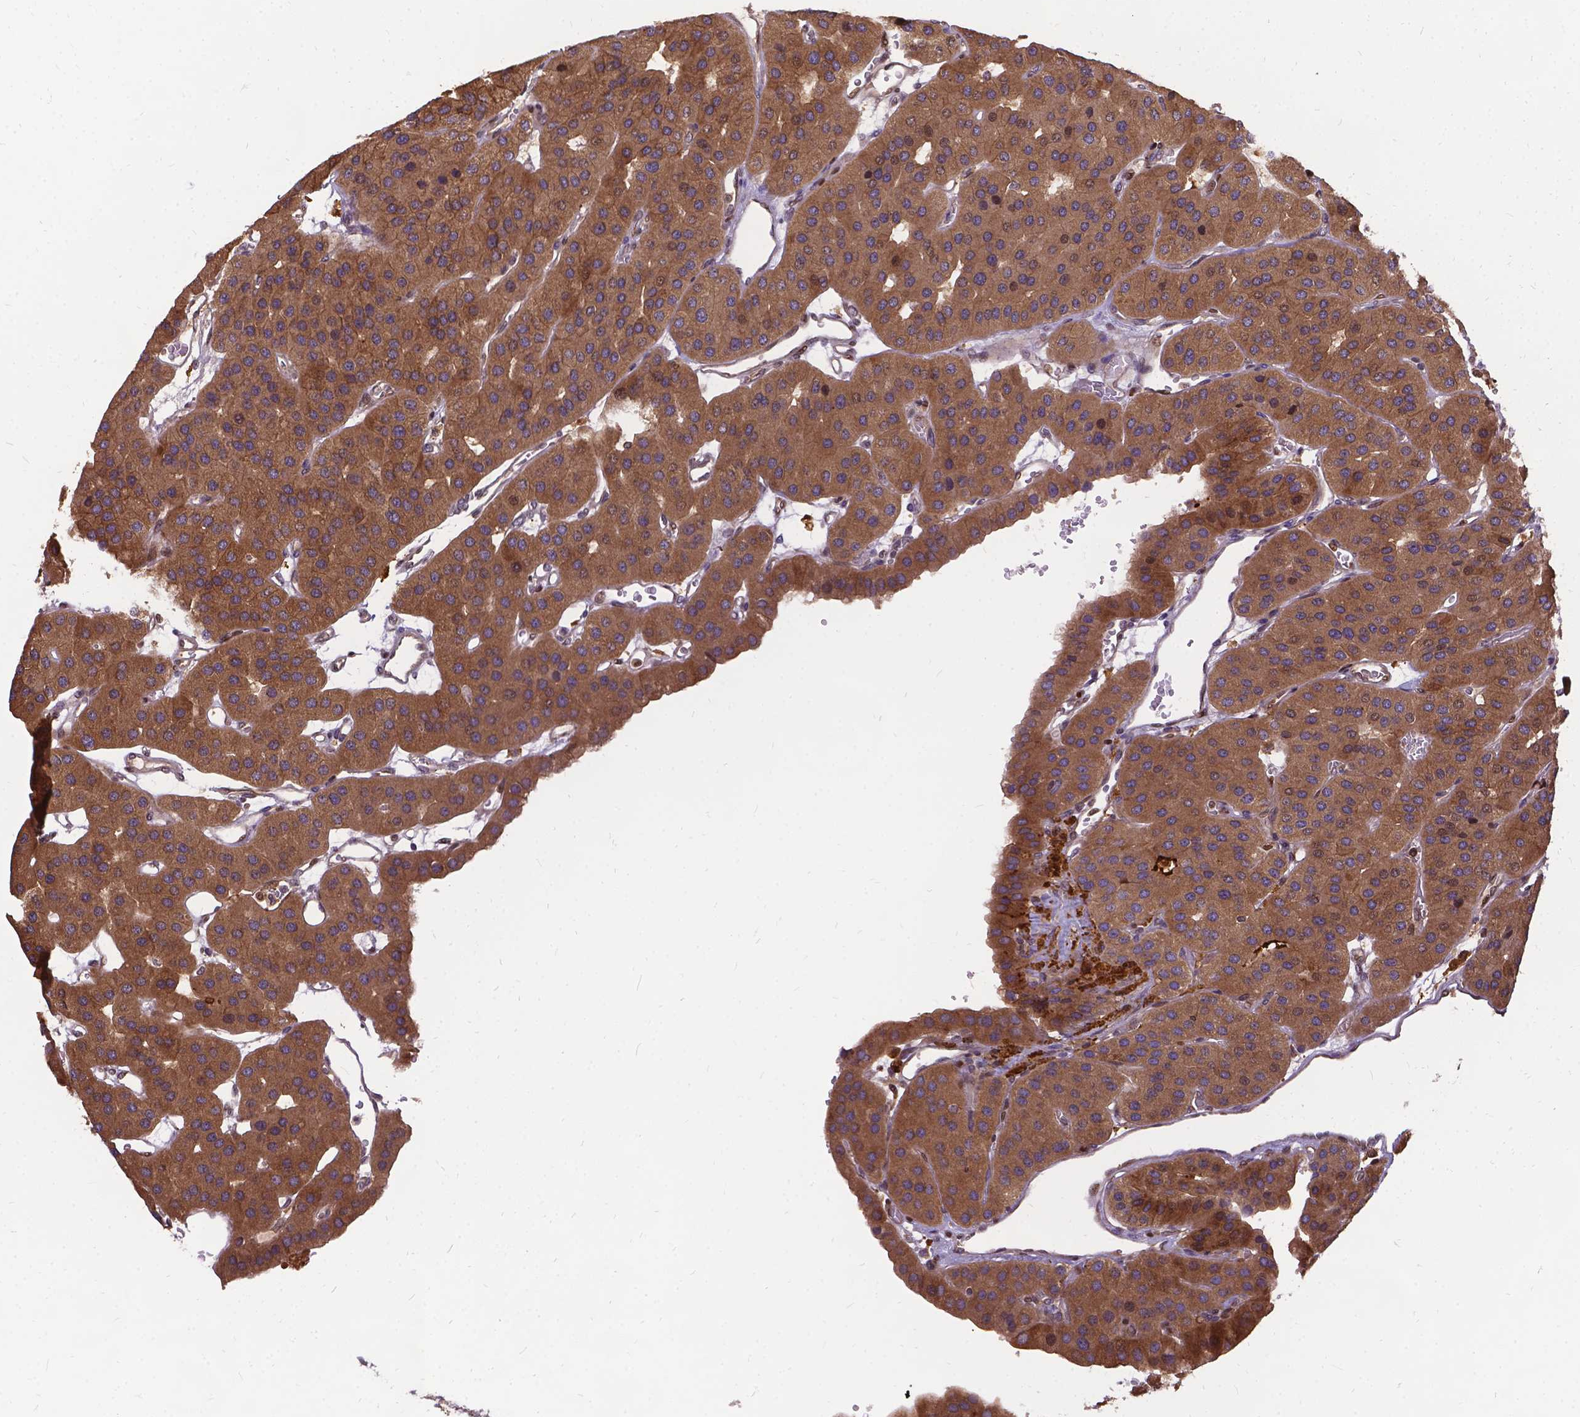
{"staining": {"intensity": "weak", "quantity": ">75%", "location": "cytoplasmic/membranous"}, "tissue": "parathyroid gland", "cell_type": "Glandular cells", "image_type": "normal", "snomed": [{"axis": "morphology", "description": "Normal tissue, NOS"}, {"axis": "morphology", "description": "Adenoma, NOS"}, {"axis": "topography", "description": "Parathyroid gland"}], "caption": "Brown immunohistochemical staining in unremarkable parathyroid gland demonstrates weak cytoplasmic/membranous positivity in approximately >75% of glandular cells. (brown staining indicates protein expression, while blue staining denotes nuclei).", "gene": "DENND6A", "patient": {"sex": "female", "age": 86}}